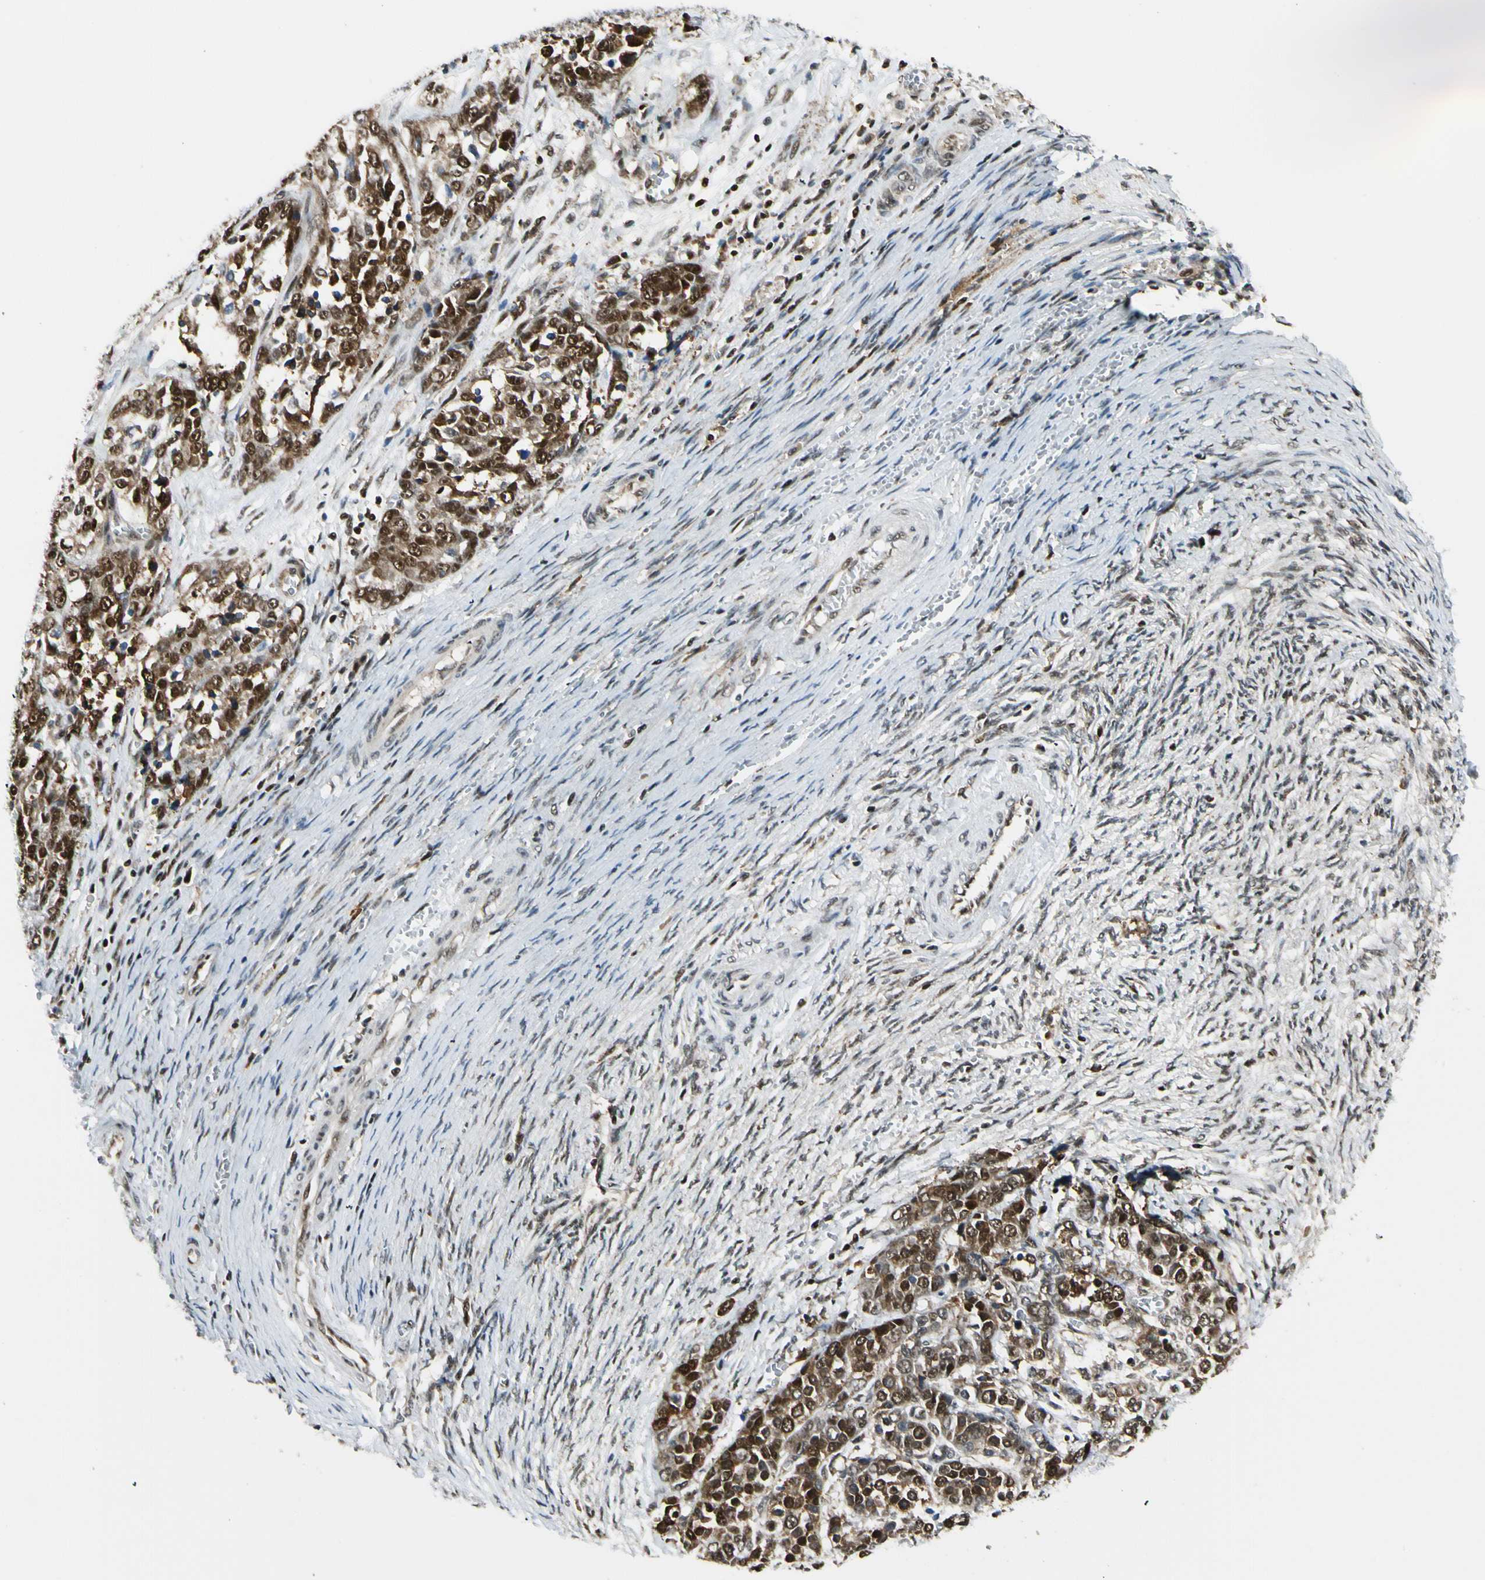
{"staining": {"intensity": "strong", "quantity": ">75%", "location": "cytoplasmic/membranous,nuclear"}, "tissue": "ovarian cancer", "cell_type": "Tumor cells", "image_type": "cancer", "snomed": [{"axis": "morphology", "description": "Cystadenocarcinoma, serous, NOS"}, {"axis": "topography", "description": "Ovary"}], "caption": "A micrograph of human ovarian cancer stained for a protein reveals strong cytoplasmic/membranous and nuclear brown staining in tumor cells. (Brightfield microscopy of DAB IHC at high magnification).", "gene": "DAXX", "patient": {"sex": "female", "age": 44}}